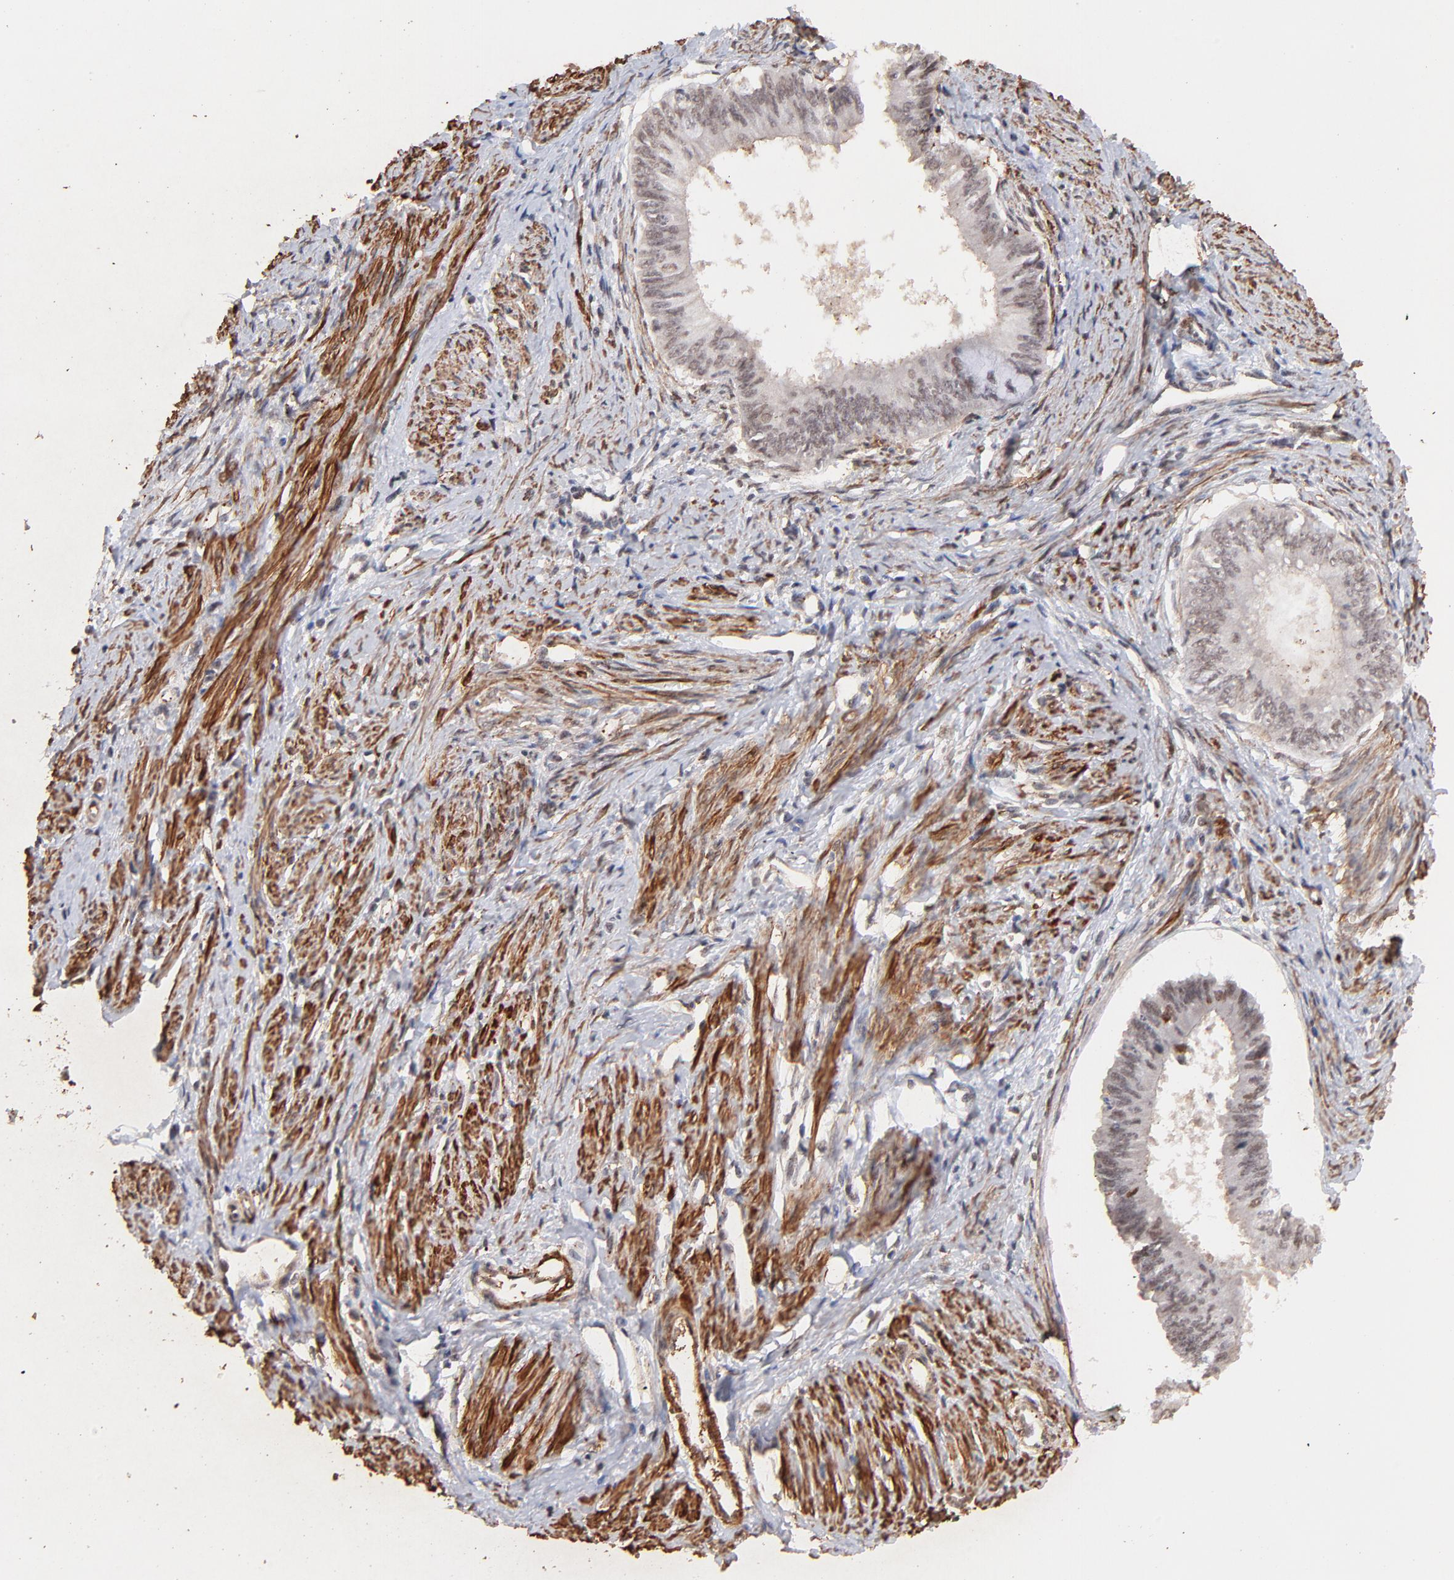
{"staining": {"intensity": "weak", "quantity": "25%-75%", "location": "nuclear"}, "tissue": "endometrial cancer", "cell_type": "Tumor cells", "image_type": "cancer", "snomed": [{"axis": "morphology", "description": "Adenocarcinoma, NOS"}, {"axis": "topography", "description": "Endometrium"}], "caption": "Immunohistochemistry (IHC) histopathology image of endometrial adenocarcinoma stained for a protein (brown), which exhibits low levels of weak nuclear positivity in approximately 25%-75% of tumor cells.", "gene": "ZFP92", "patient": {"sex": "female", "age": 76}}